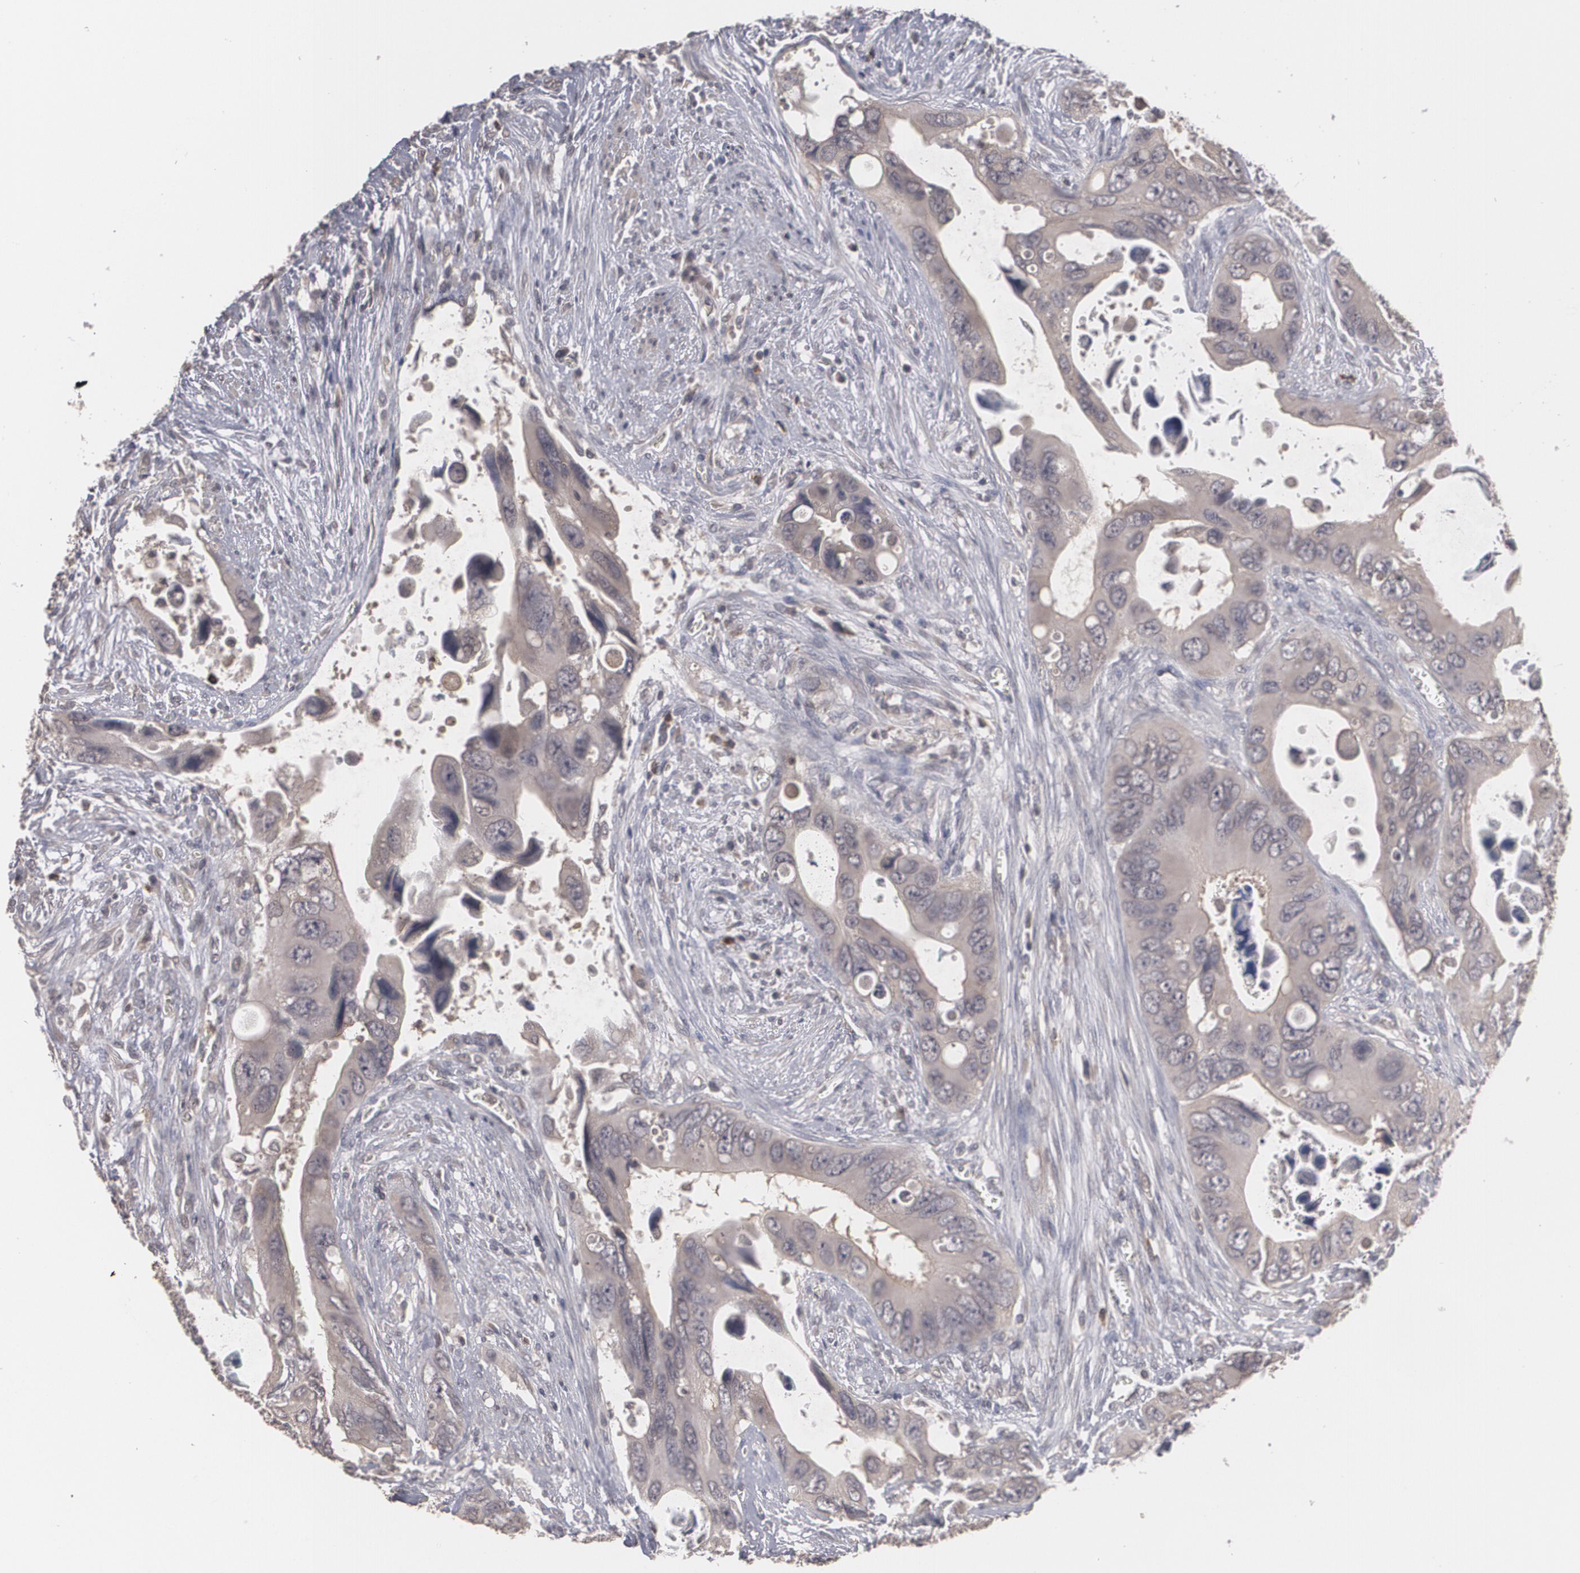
{"staining": {"intensity": "moderate", "quantity": ">75%", "location": "cytoplasmic/membranous"}, "tissue": "colorectal cancer", "cell_type": "Tumor cells", "image_type": "cancer", "snomed": [{"axis": "morphology", "description": "Adenocarcinoma, NOS"}, {"axis": "topography", "description": "Rectum"}], "caption": "IHC of colorectal cancer exhibits medium levels of moderate cytoplasmic/membranous positivity in about >75% of tumor cells.", "gene": "ARF6", "patient": {"sex": "male", "age": 70}}